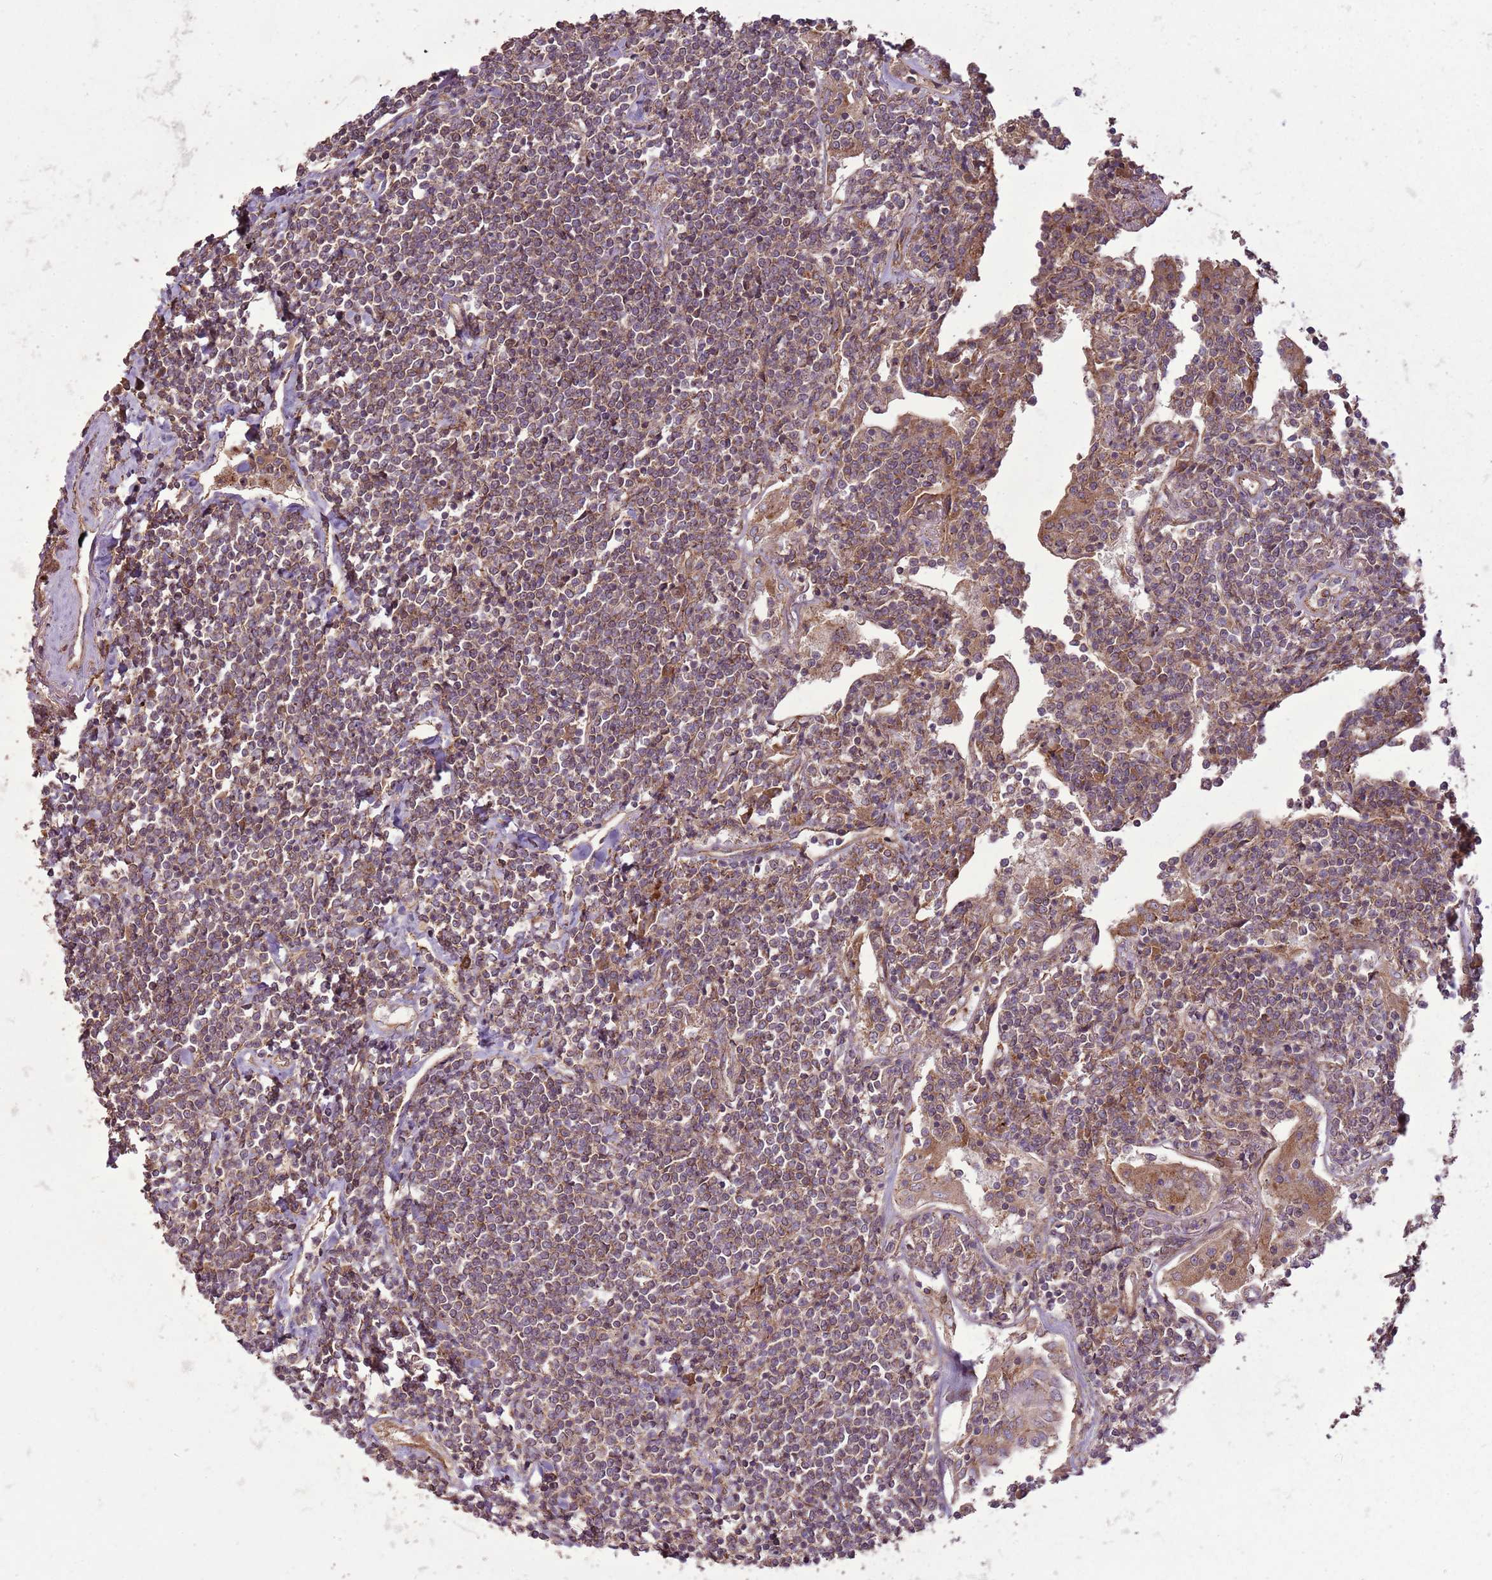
{"staining": {"intensity": "weak", "quantity": ">75%", "location": "cytoplasmic/membranous"}, "tissue": "lymphoma", "cell_type": "Tumor cells", "image_type": "cancer", "snomed": [{"axis": "morphology", "description": "Malignant lymphoma, non-Hodgkin's type, Low grade"}, {"axis": "topography", "description": "Lung"}], "caption": "Malignant lymphoma, non-Hodgkin's type (low-grade) tissue shows weak cytoplasmic/membranous expression in about >75% of tumor cells", "gene": "ANKRD24", "patient": {"sex": "female", "age": 71}}